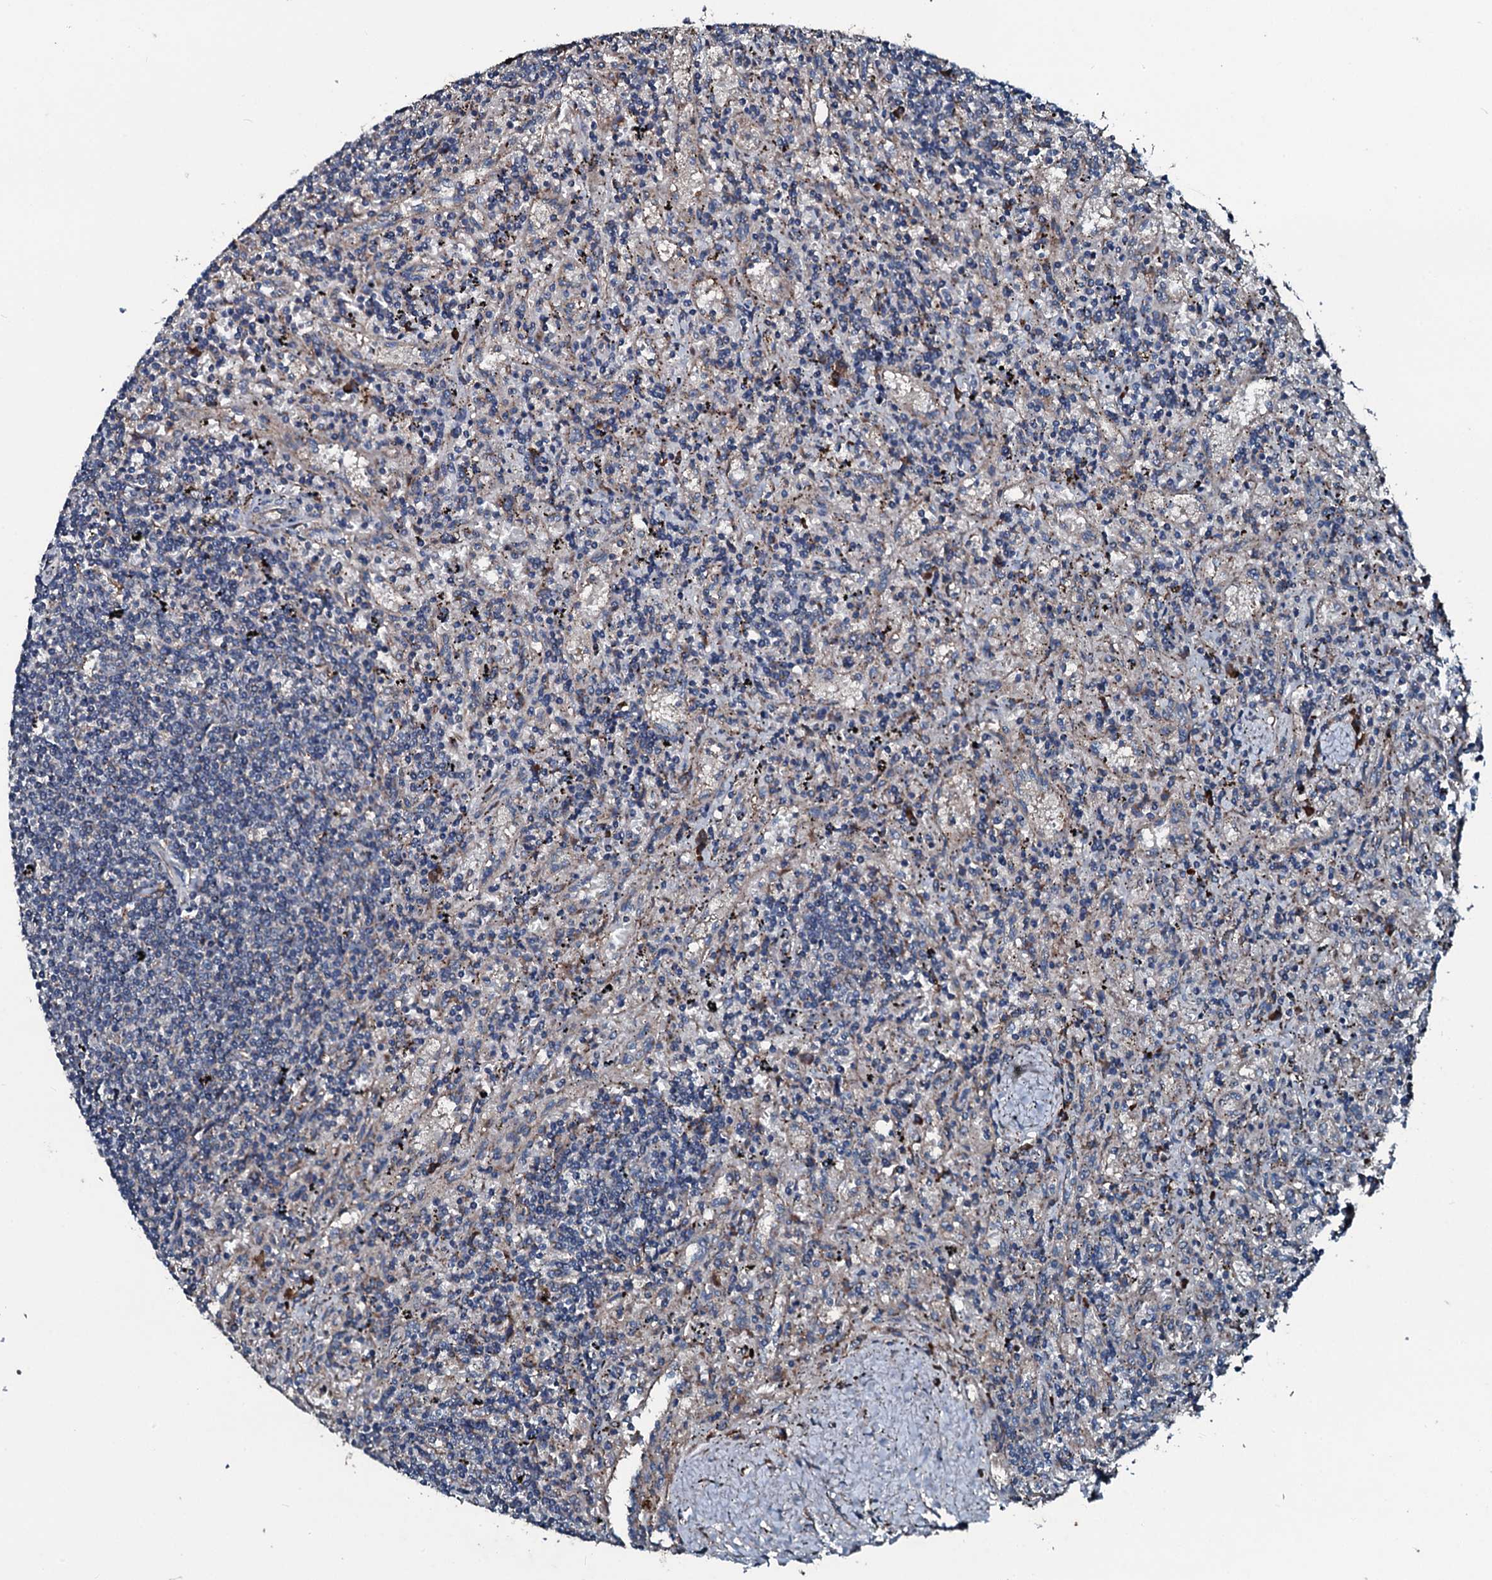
{"staining": {"intensity": "negative", "quantity": "none", "location": "none"}, "tissue": "lymphoma", "cell_type": "Tumor cells", "image_type": "cancer", "snomed": [{"axis": "morphology", "description": "Malignant lymphoma, non-Hodgkin's type, Low grade"}, {"axis": "topography", "description": "Spleen"}], "caption": "Tumor cells show no significant protein staining in low-grade malignant lymphoma, non-Hodgkin's type.", "gene": "ACSS3", "patient": {"sex": "male", "age": 76}}